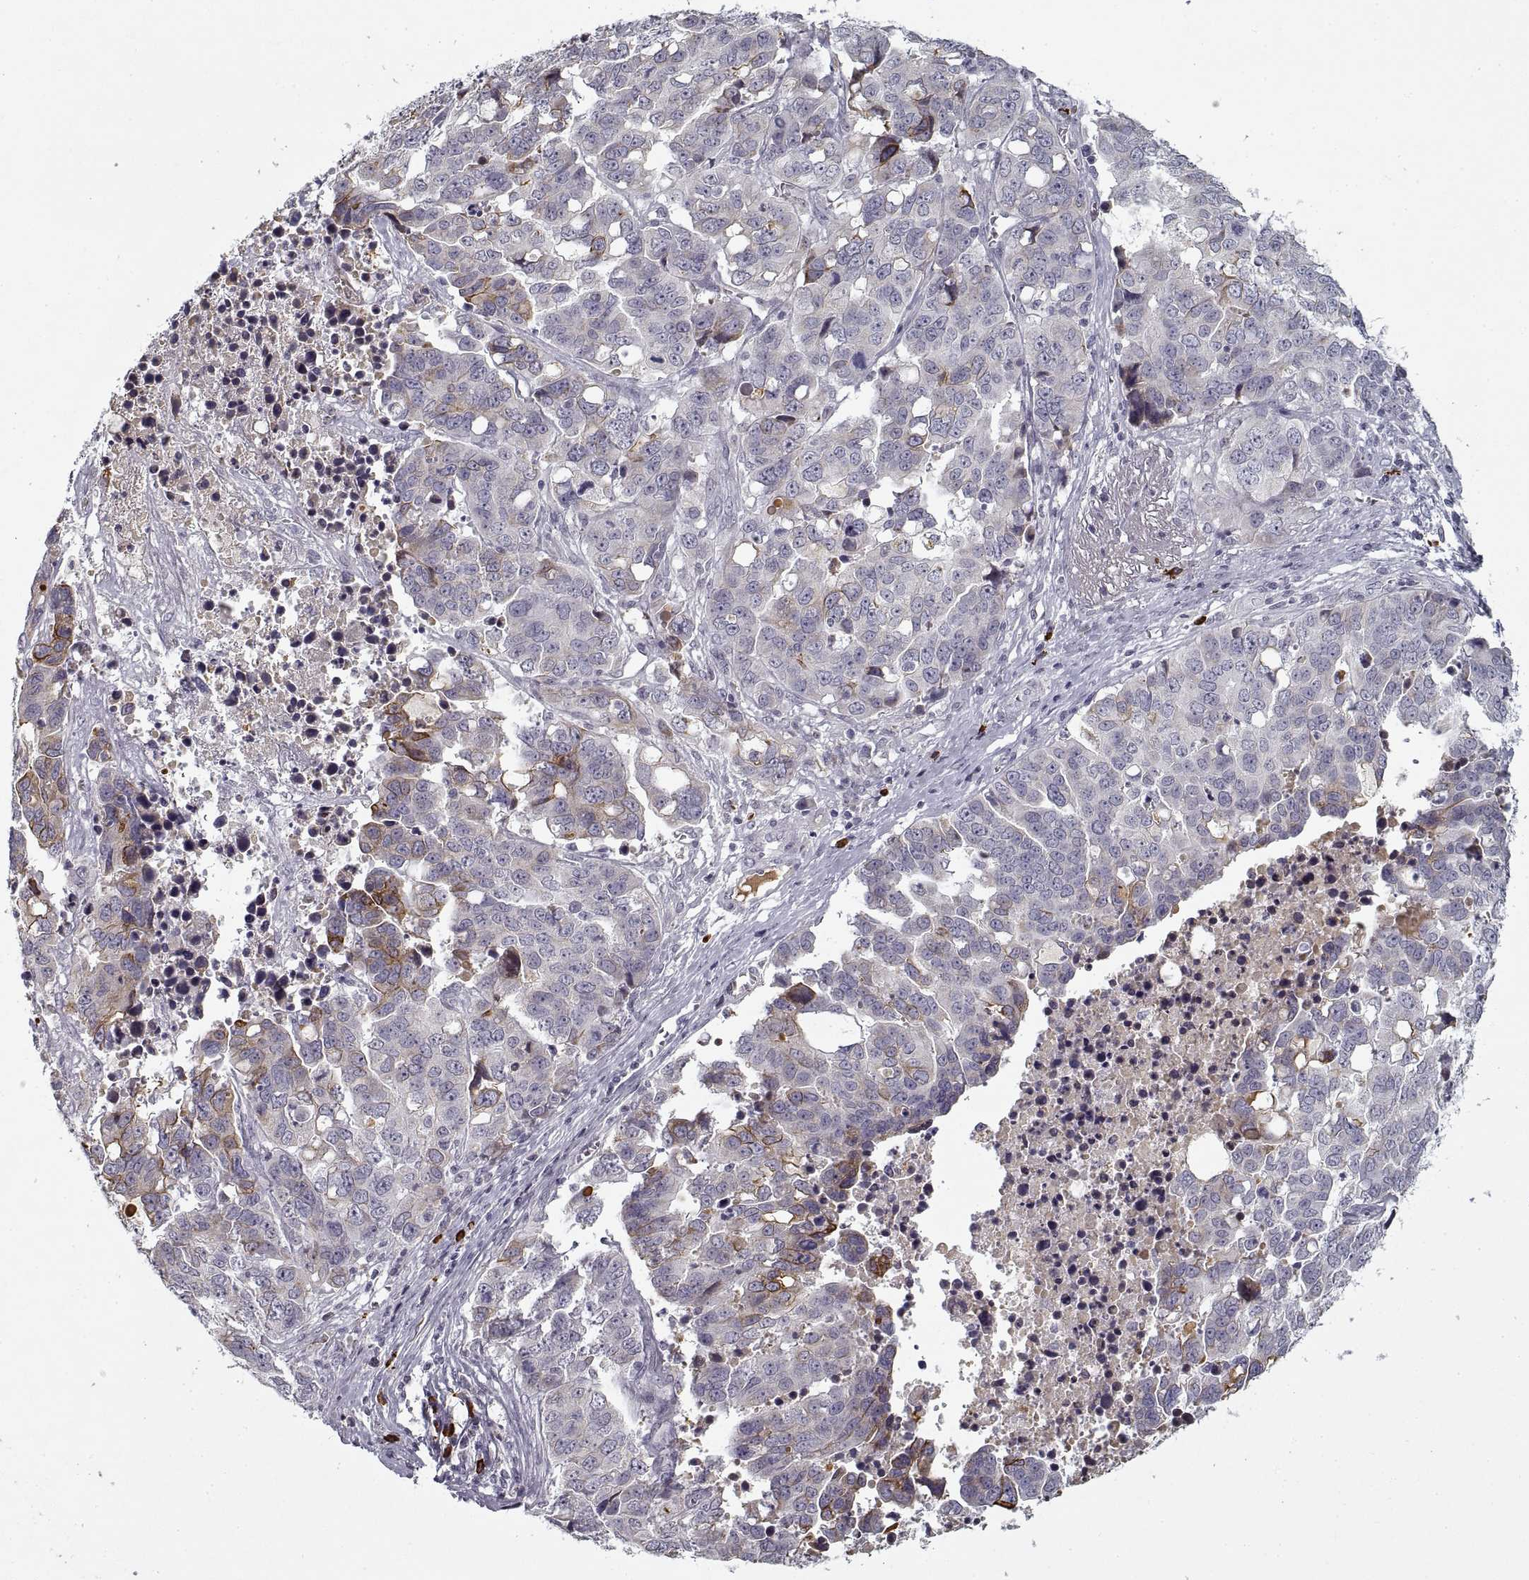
{"staining": {"intensity": "strong", "quantity": "<25%", "location": "cytoplasmic/membranous"}, "tissue": "ovarian cancer", "cell_type": "Tumor cells", "image_type": "cancer", "snomed": [{"axis": "morphology", "description": "Carcinoma, endometroid"}, {"axis": "topography", "description": "Ovary"}], "caption": "The photomicrograph exhibits immunohistochemical staining of ovarian cancer (endometroid carcinoma). There is strong cytoplasmic/membranous staining is appreciated in about <25% of tumor cells.", "gene": "GAD2", "patient": {"sex": "female", "age": 78}}